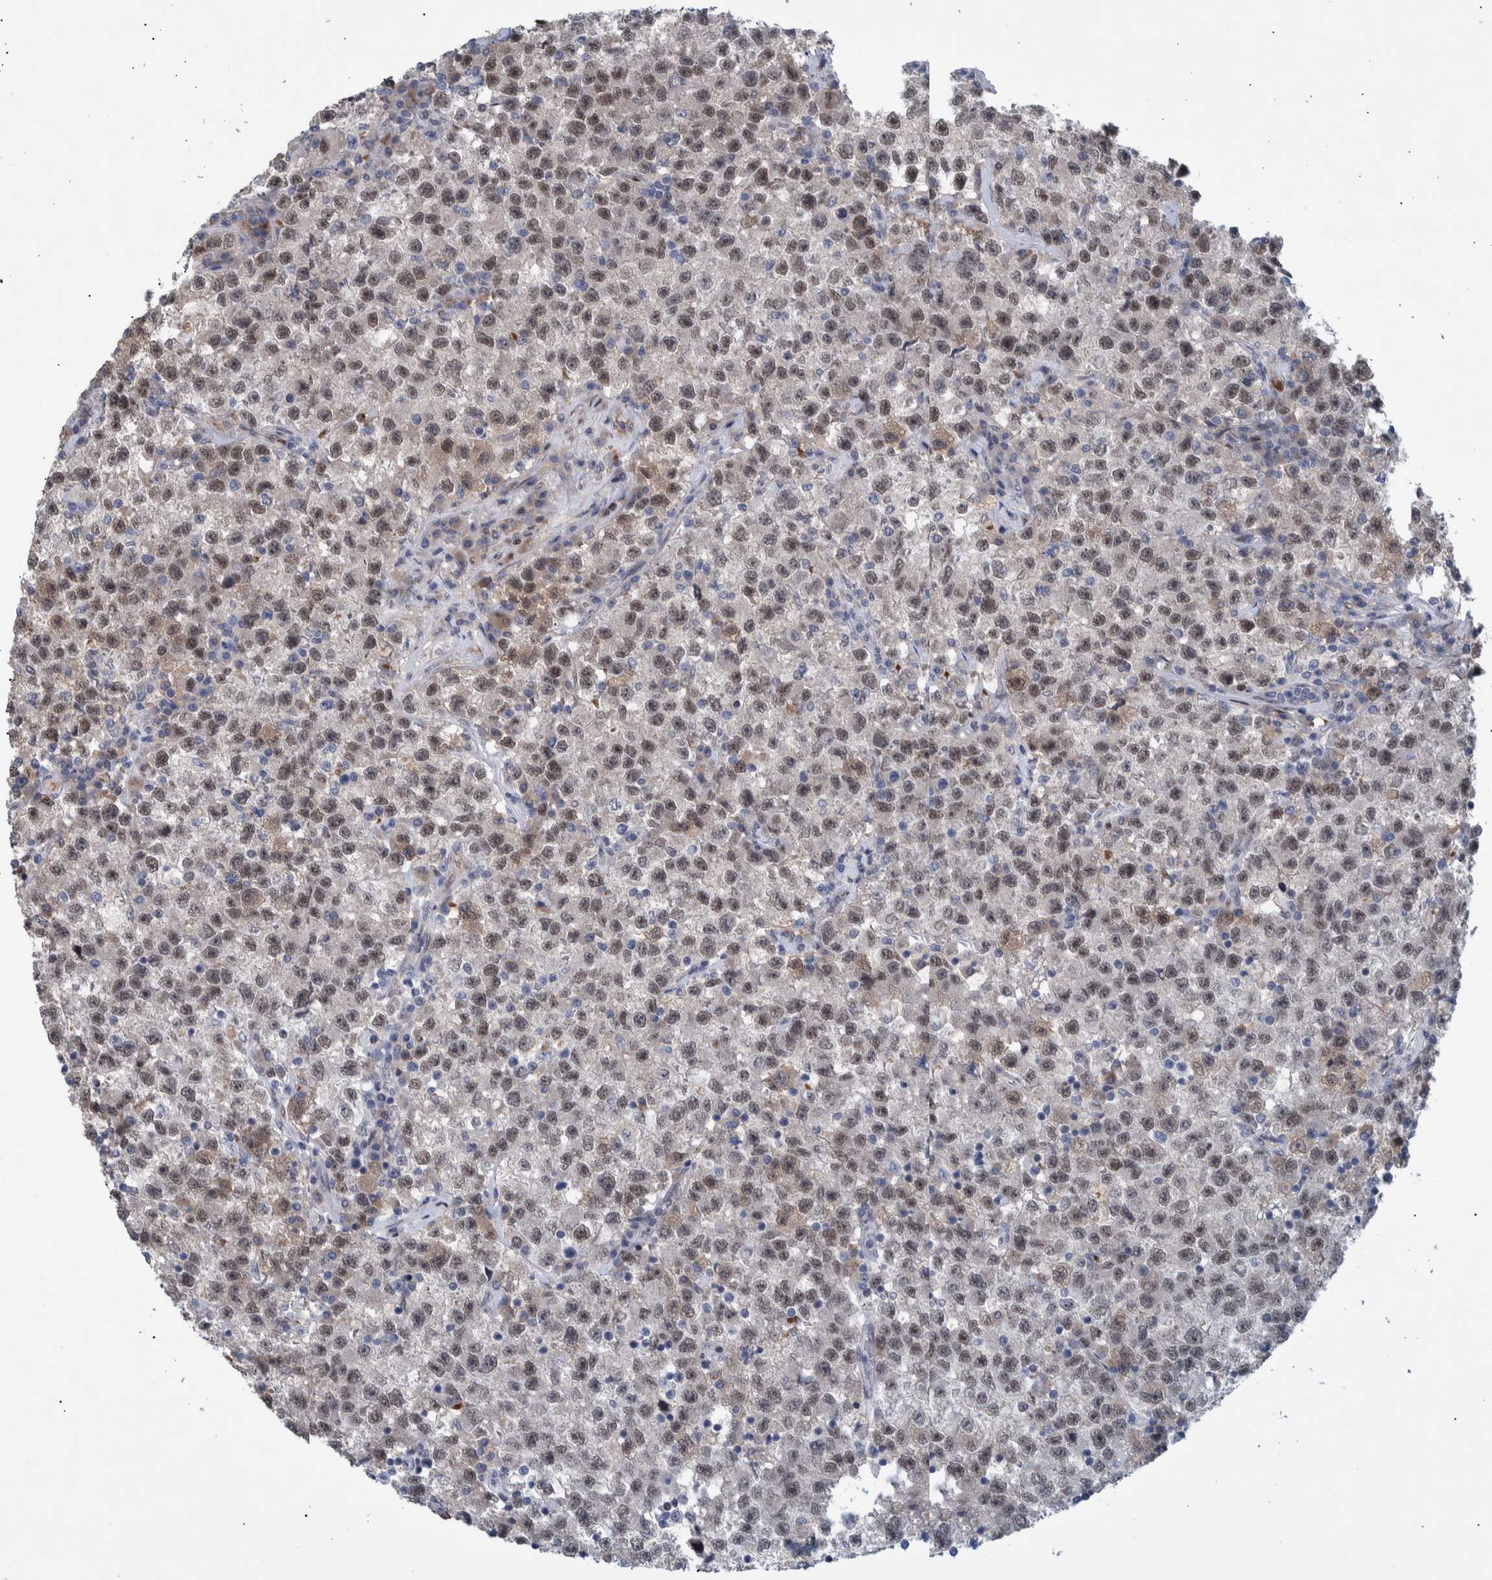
{"staining": {"intensity": "weak", "quantity": ">75%", "location": "nuclear"}, "tissue": "testis cancer", "cell_type": "Tumor cells", "image_type": "cancer", "snomed": [{"axis": "morphology", "description": "Seminoma, NOS"}, {"axis": "topography", "description": "Testis"}], "caption": "Testis cancer (seminoma) stained for a protein (brown) reveals weak nuclear positive expression in approximately >75% of tumor cells.", "gene": "ESRP1", "patient": {"sex": "male", "age": 22}}